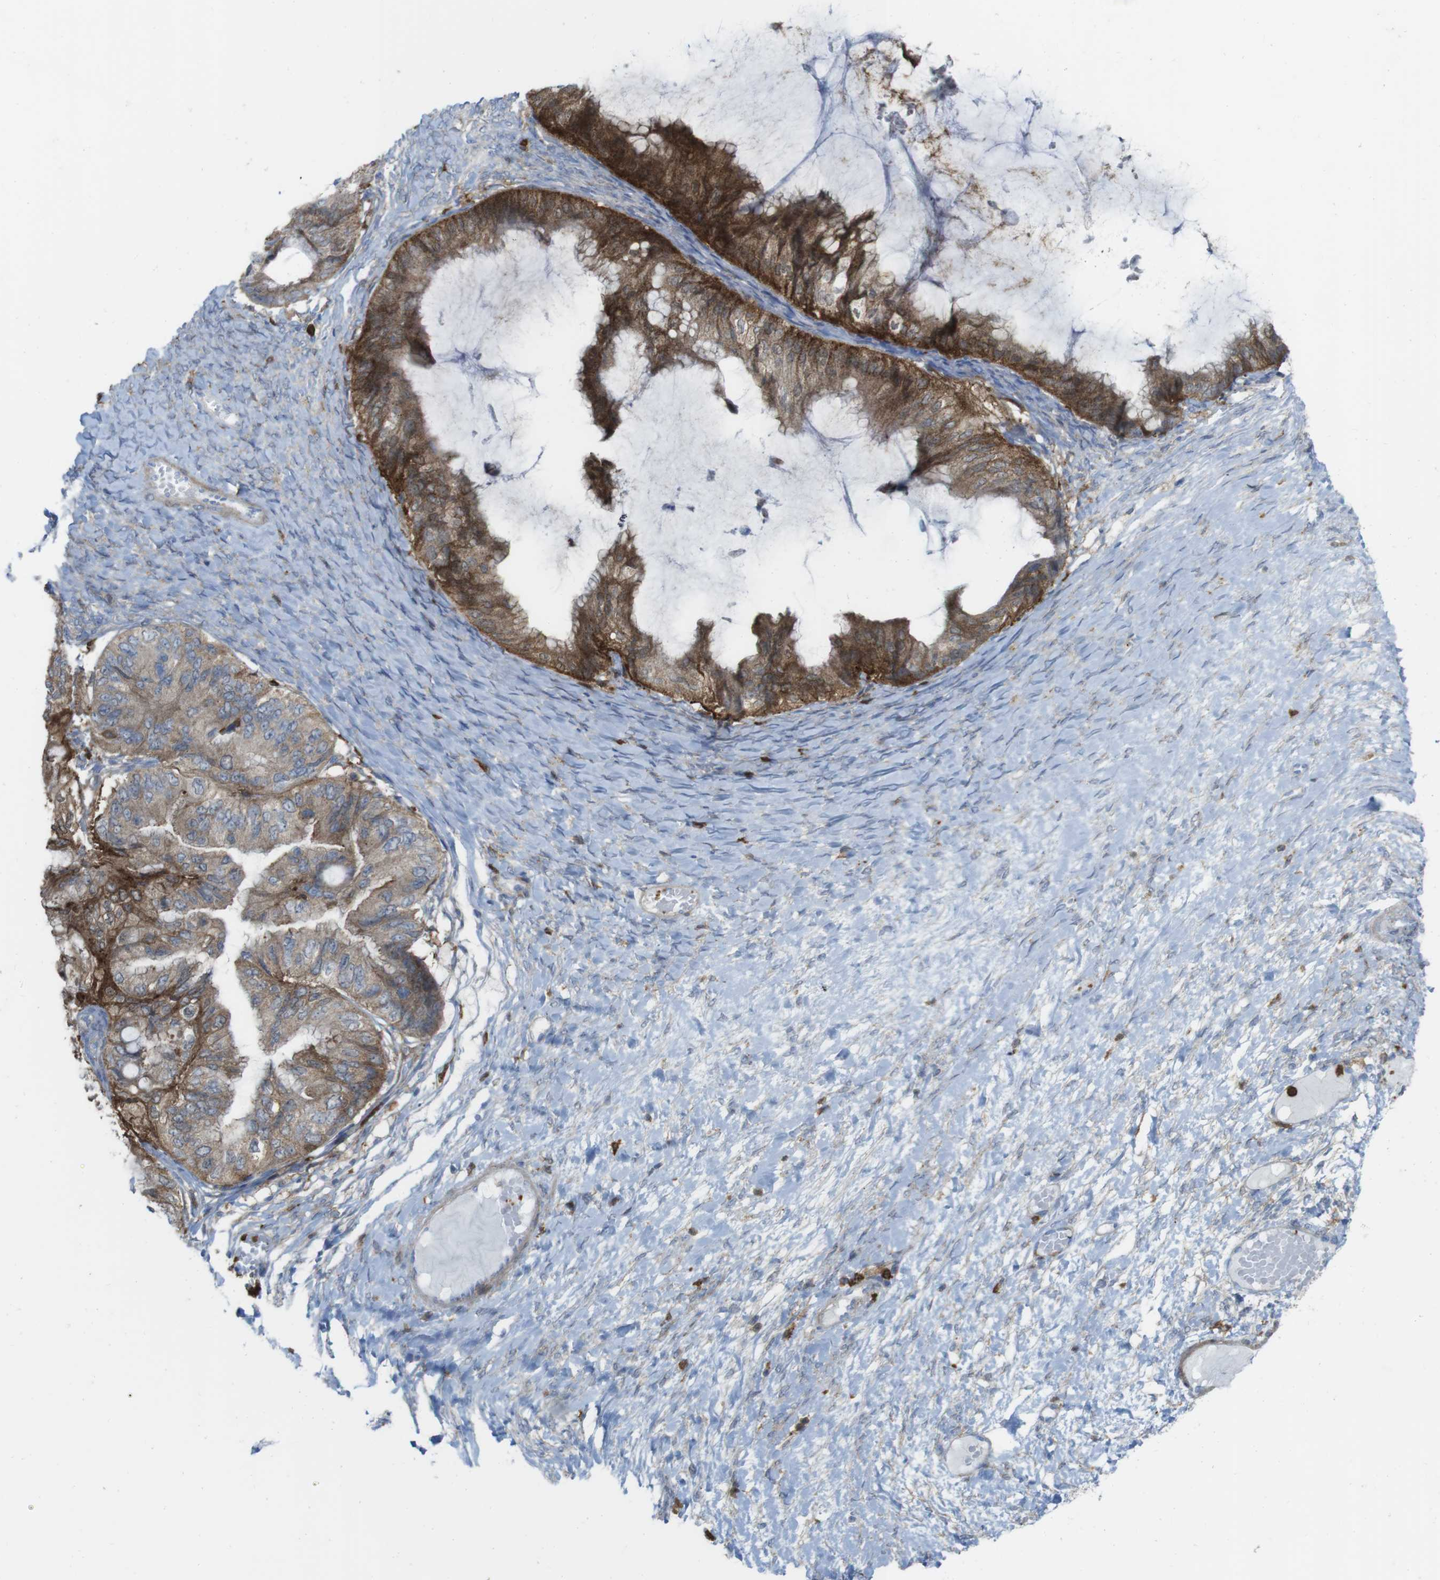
{"staining": {"intensity": "strong", "quantity": ">75%", "location": "cytoplasmic/membranous"}, "tissue": "ovarian cancer", "cell_type": "Tumor cells", "image_type": "cancer", "snomed": [{"axis": "morphology", "description": "Cystadenocarcinoma, mucinous, NOS"}, {"axis": "topography", "description": "Ovary"}], "caption": "This image exhibits immunohistochemistry (IHC) staining of ovarian cancer (mucinous cystadenocarcinoma), with high strong cytoplasmic/membranous staining in about >75% of tumor cells.", "gene": "PRKCD", "patient": {"sex": "female", "age": 61}}